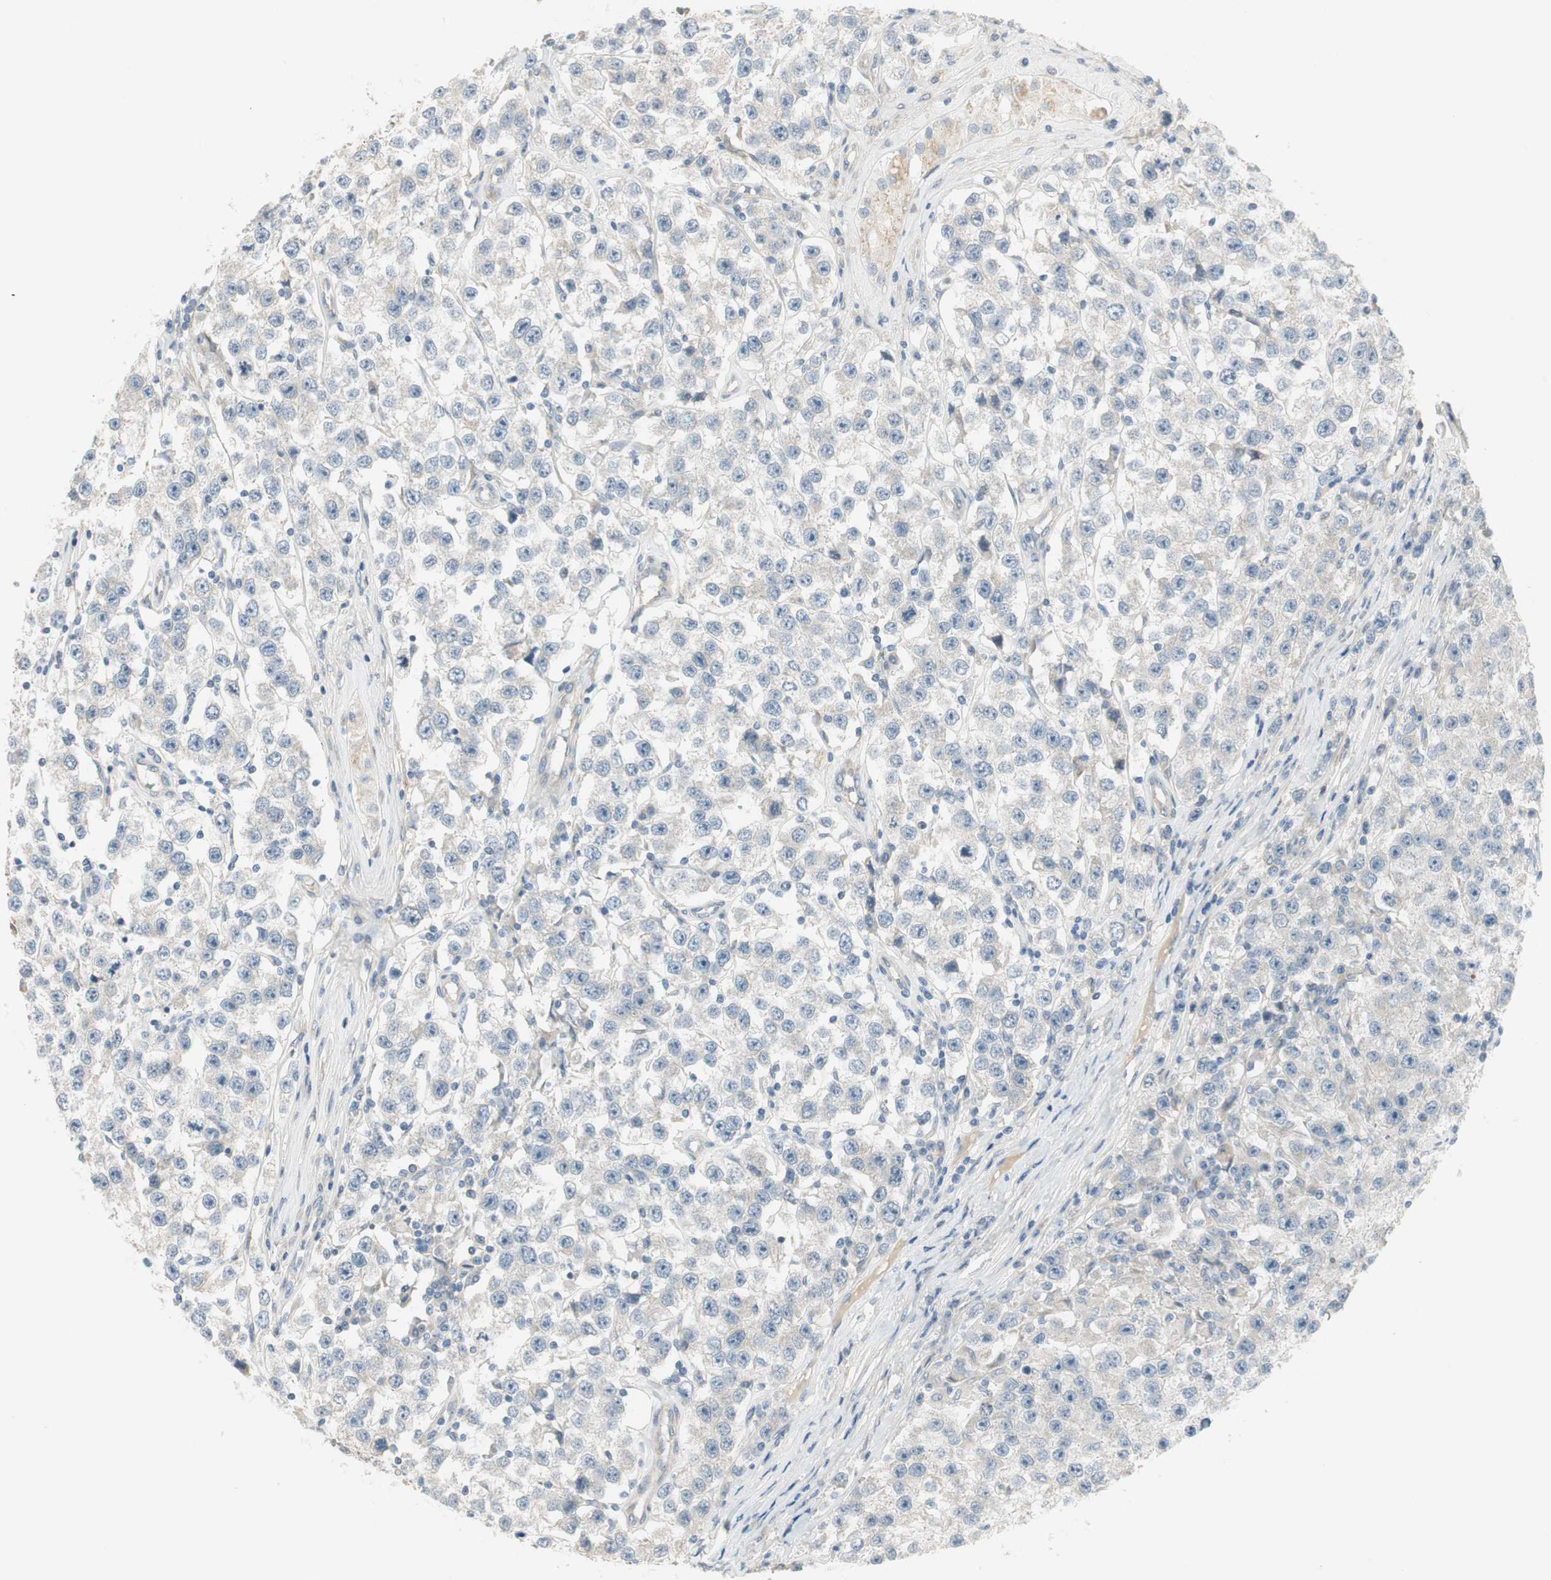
{"staining": {"intensity": "negative", "quantity": "none", "location": "none"}, "tissue": "testis cancer", "cell_type": "Tumor cells", "image_type": "cancer", "snomed": [{"axis": "morphology", "description": "Seminoma, NOS"}, {"axis": "topography", "description": "Testis"}], "caption": "Tumor cells show no significant protein positivity in testis cancer (seminoma).", "gene": "STON1-GTF2A1L", "patient": {"sex": "male", "age": 52}}